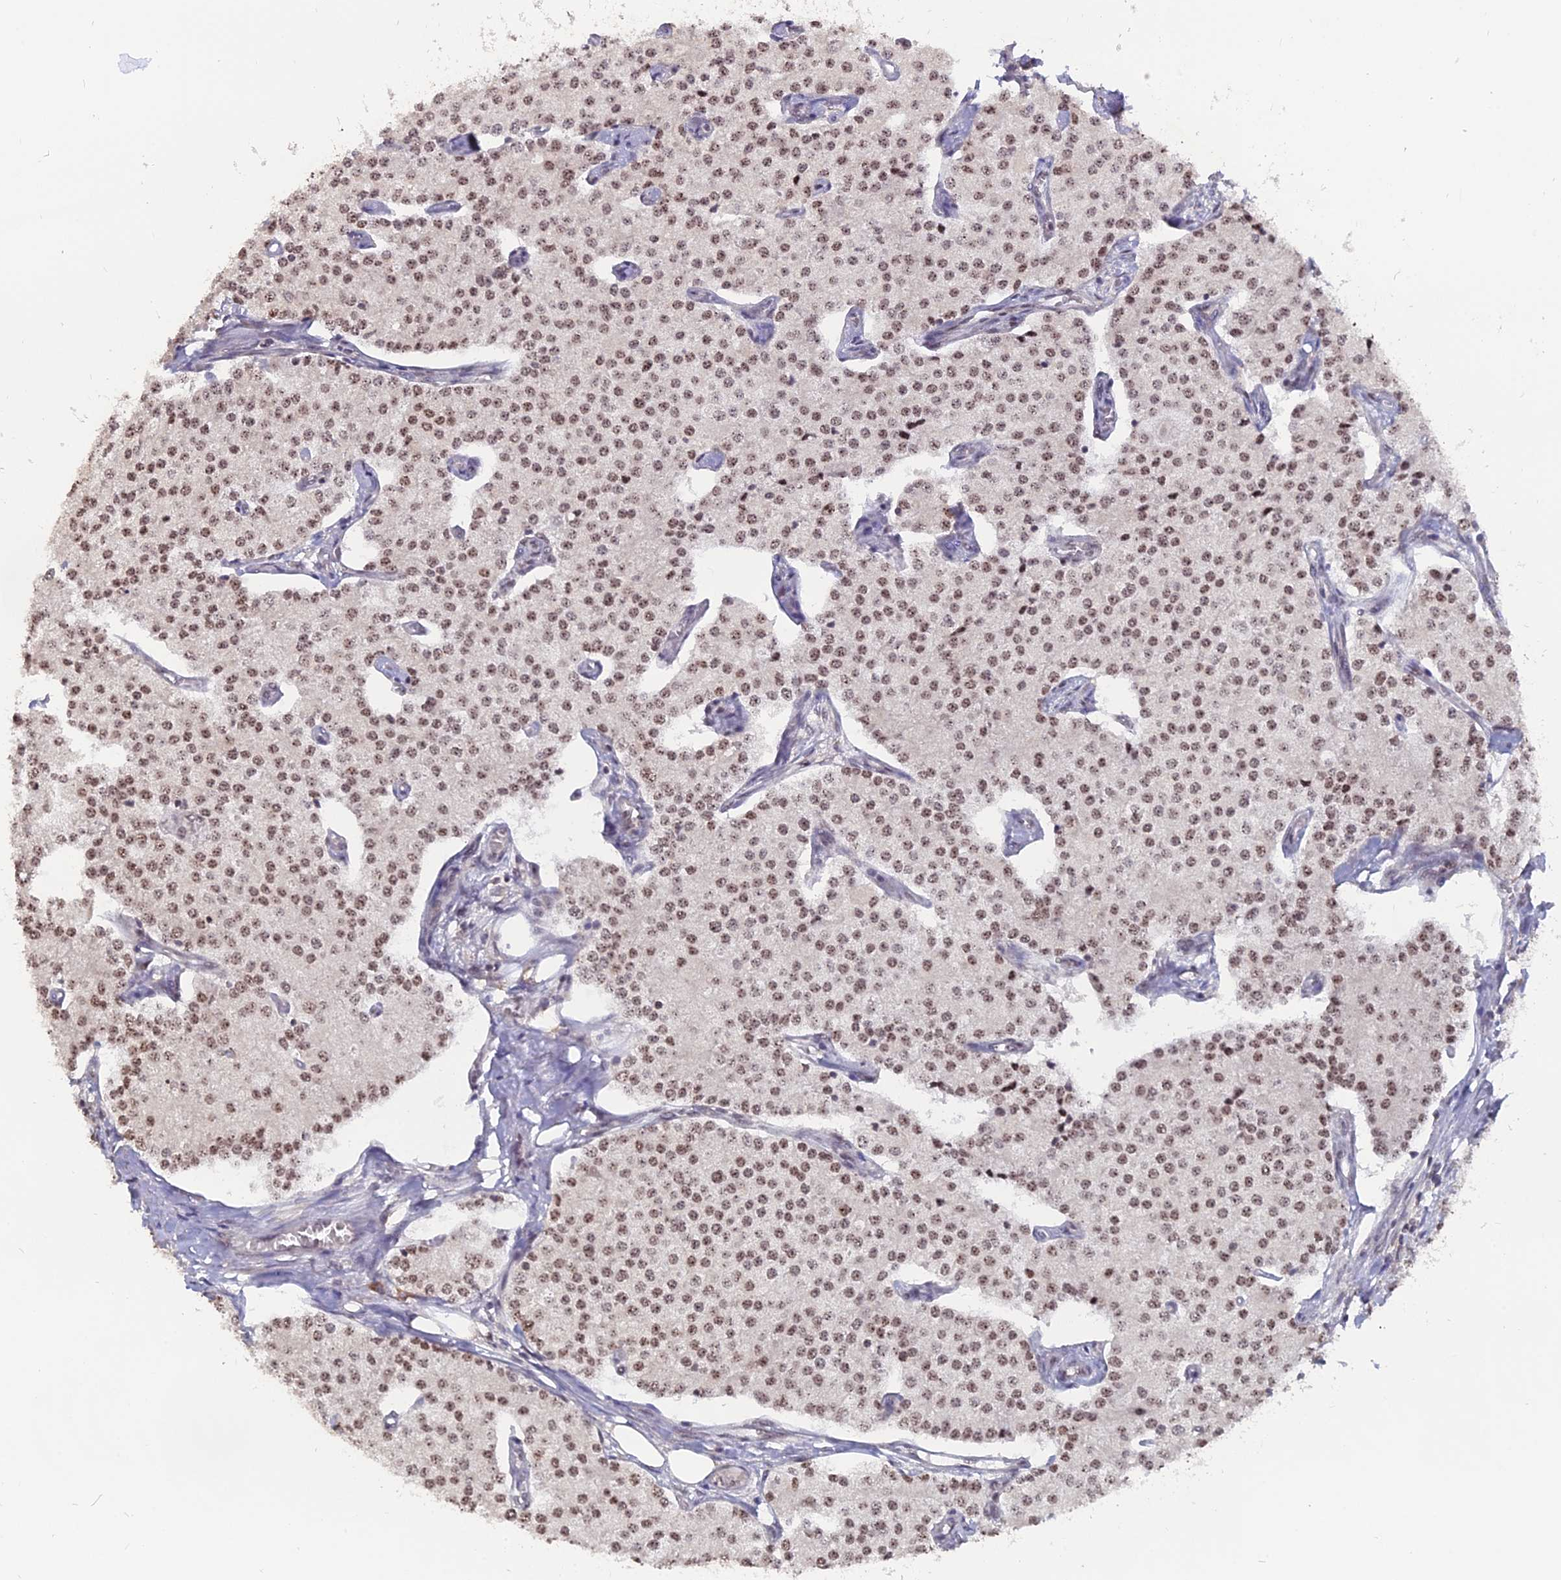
{"staining": {"intensity": "moderate", "quantity": ">75%", "location": "nuclear"}, "tissue": "carcinoid", "cell_type": "Tumor cells", "image_type": "cancer", "snomed": [{"axis": "morphology", "description": "Carcinoid, malignant, NOS"}, {"axis": "topography", "description": "Colon"}], "caption": "Protein expression by IHC demonstrates moderate nuclear staining in approximately >75% of tumor cells in malignant carcinoid. Nuclei are stained in blue.", "gene": "NR1H3", "patient": {"sex": "female", "age": 52}}